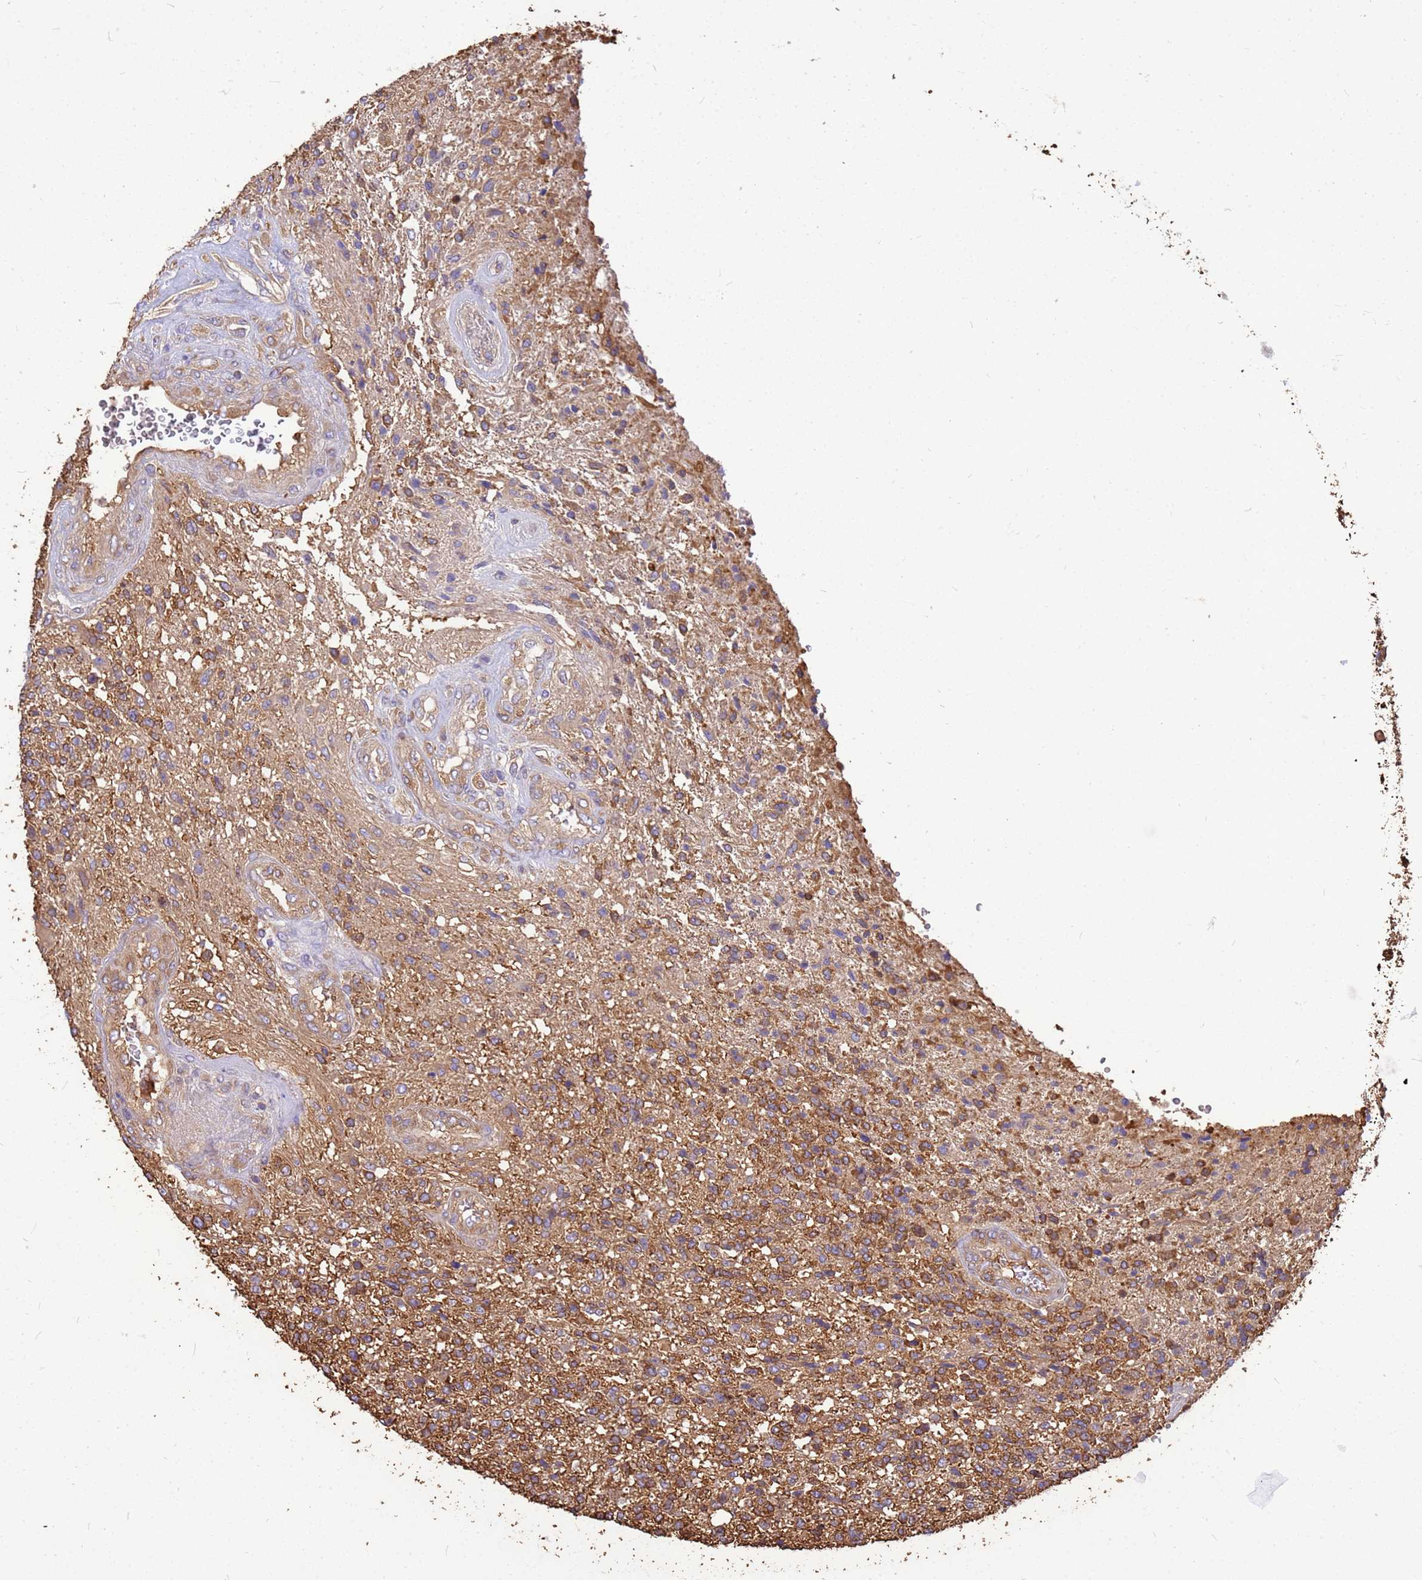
{"staining": {"intensity": "moderate", "quantity": ">75%", "location": "cytoplasmic/membranous"}, "tissue": "glioma", "cell_type": "Tumor cells", "image_type": "cancer", "snomed": [{"axis": "morphology", "description": "Glioma, malignant, High grade"}, {"axis": "topography", "description": "Brain"}], "caption": "Immunohistochemical staining of high-grade glioma (malignant) demonstrates moderate cytoplasmic/membranous protein staining in about >75% of tumor cells. The protein of interest is stained brown, and the nuclei are stained in blue (DAB IHC with brightfield microscopy, high magnification).", "gene": "TUBB1", "patient": {"sex": "male", "age": 56}}